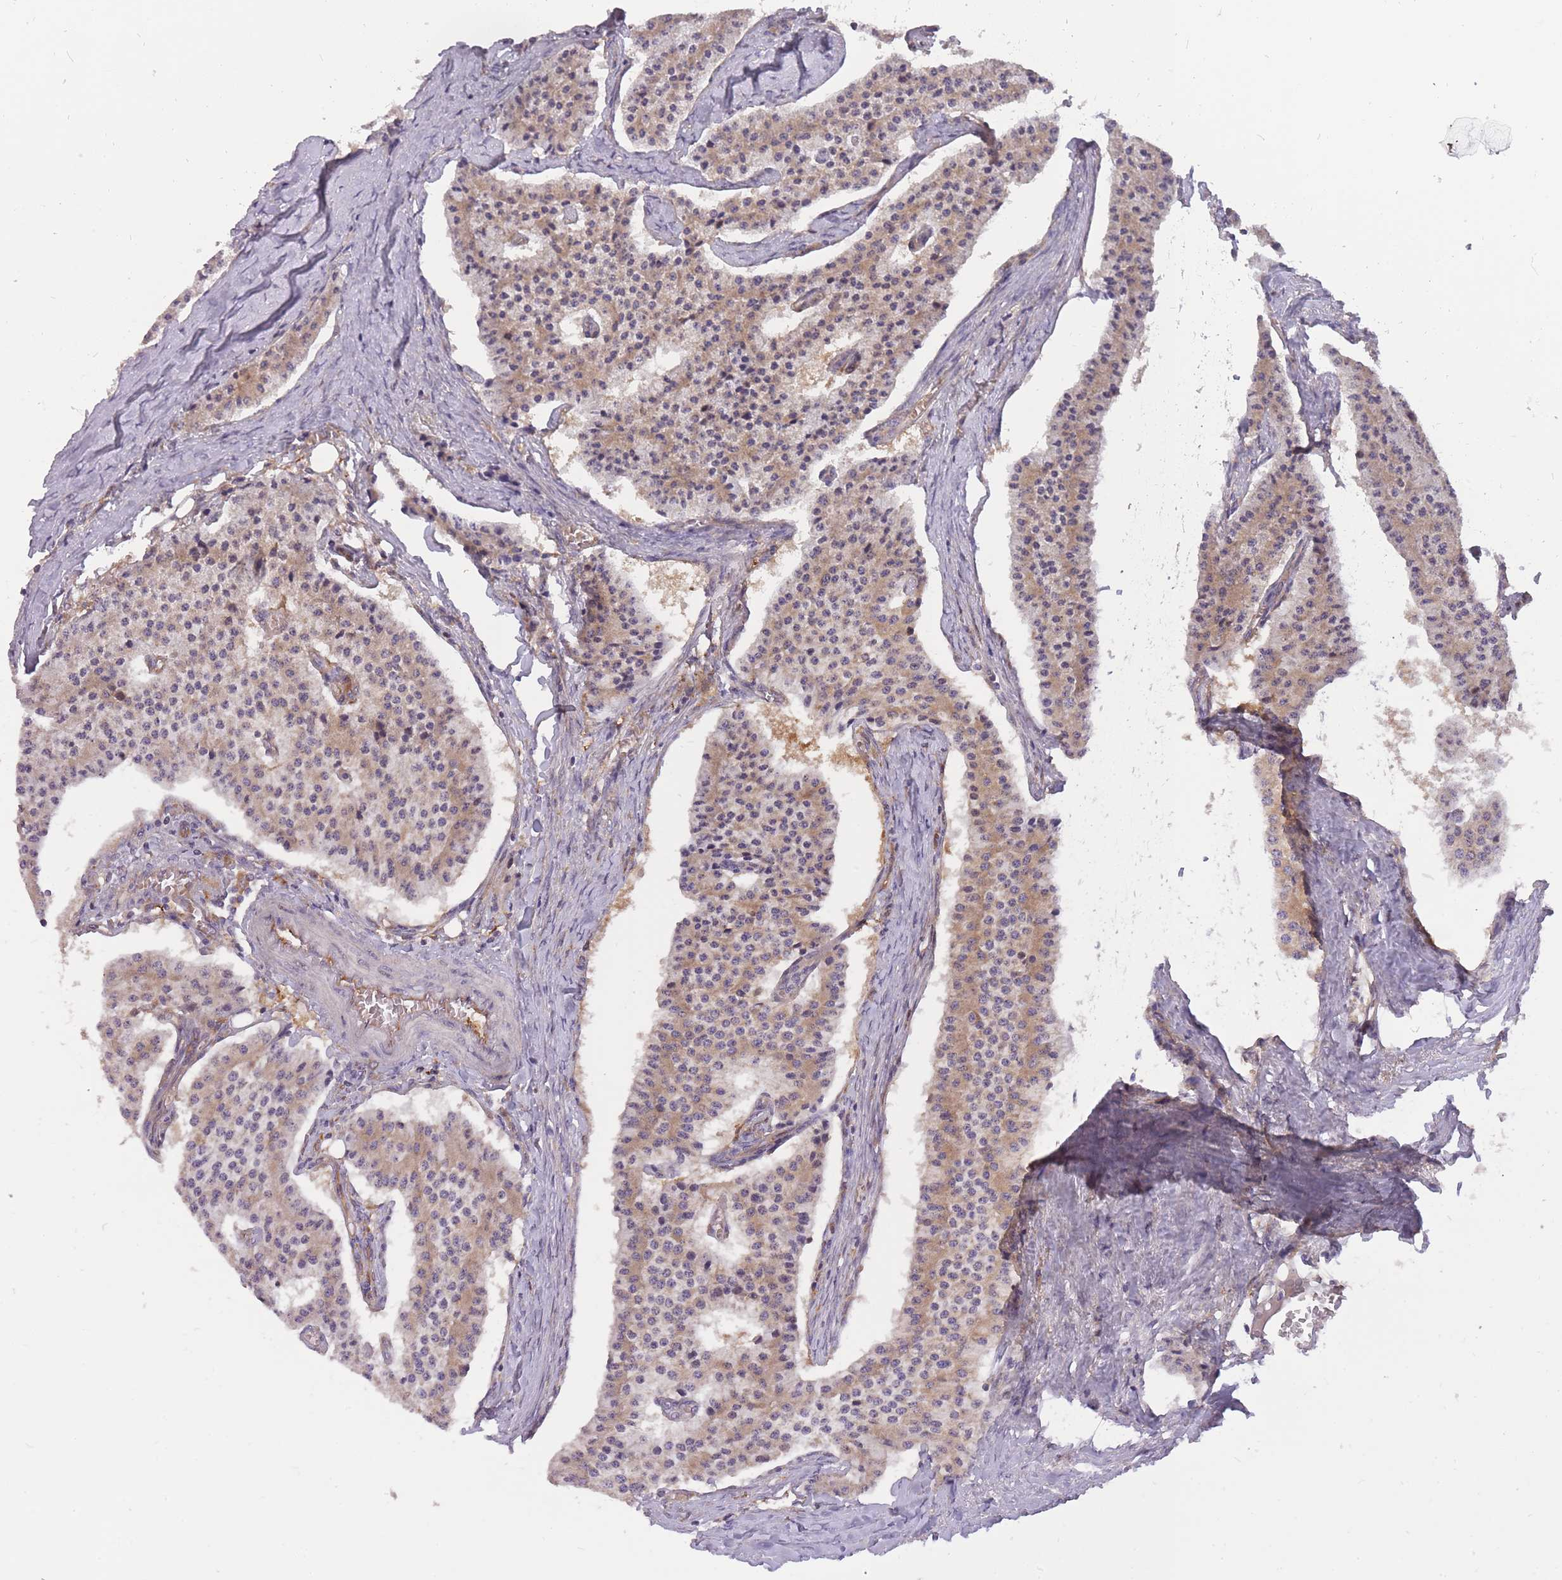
{"staining": {"intensity": "weak", "quantity": ">75%", "location": "cytoplasmic/membranous"}, "tissue": "carcinoid", "cell_type": "Tumor cells", "image_type": "cancer", "snomed": [{"axis": "morphology", "description": "Carcinoid, malignant, NOS"}, {"axis": "topography", "description": "Colon"}], "caption": "Protein expression by IHC reveals weak cytoplasmic/membranous staining in about >75% of tumor cells in carcinoid.", "gene": "CRYGN", "patient": {"sex": "female", "age": 52}}